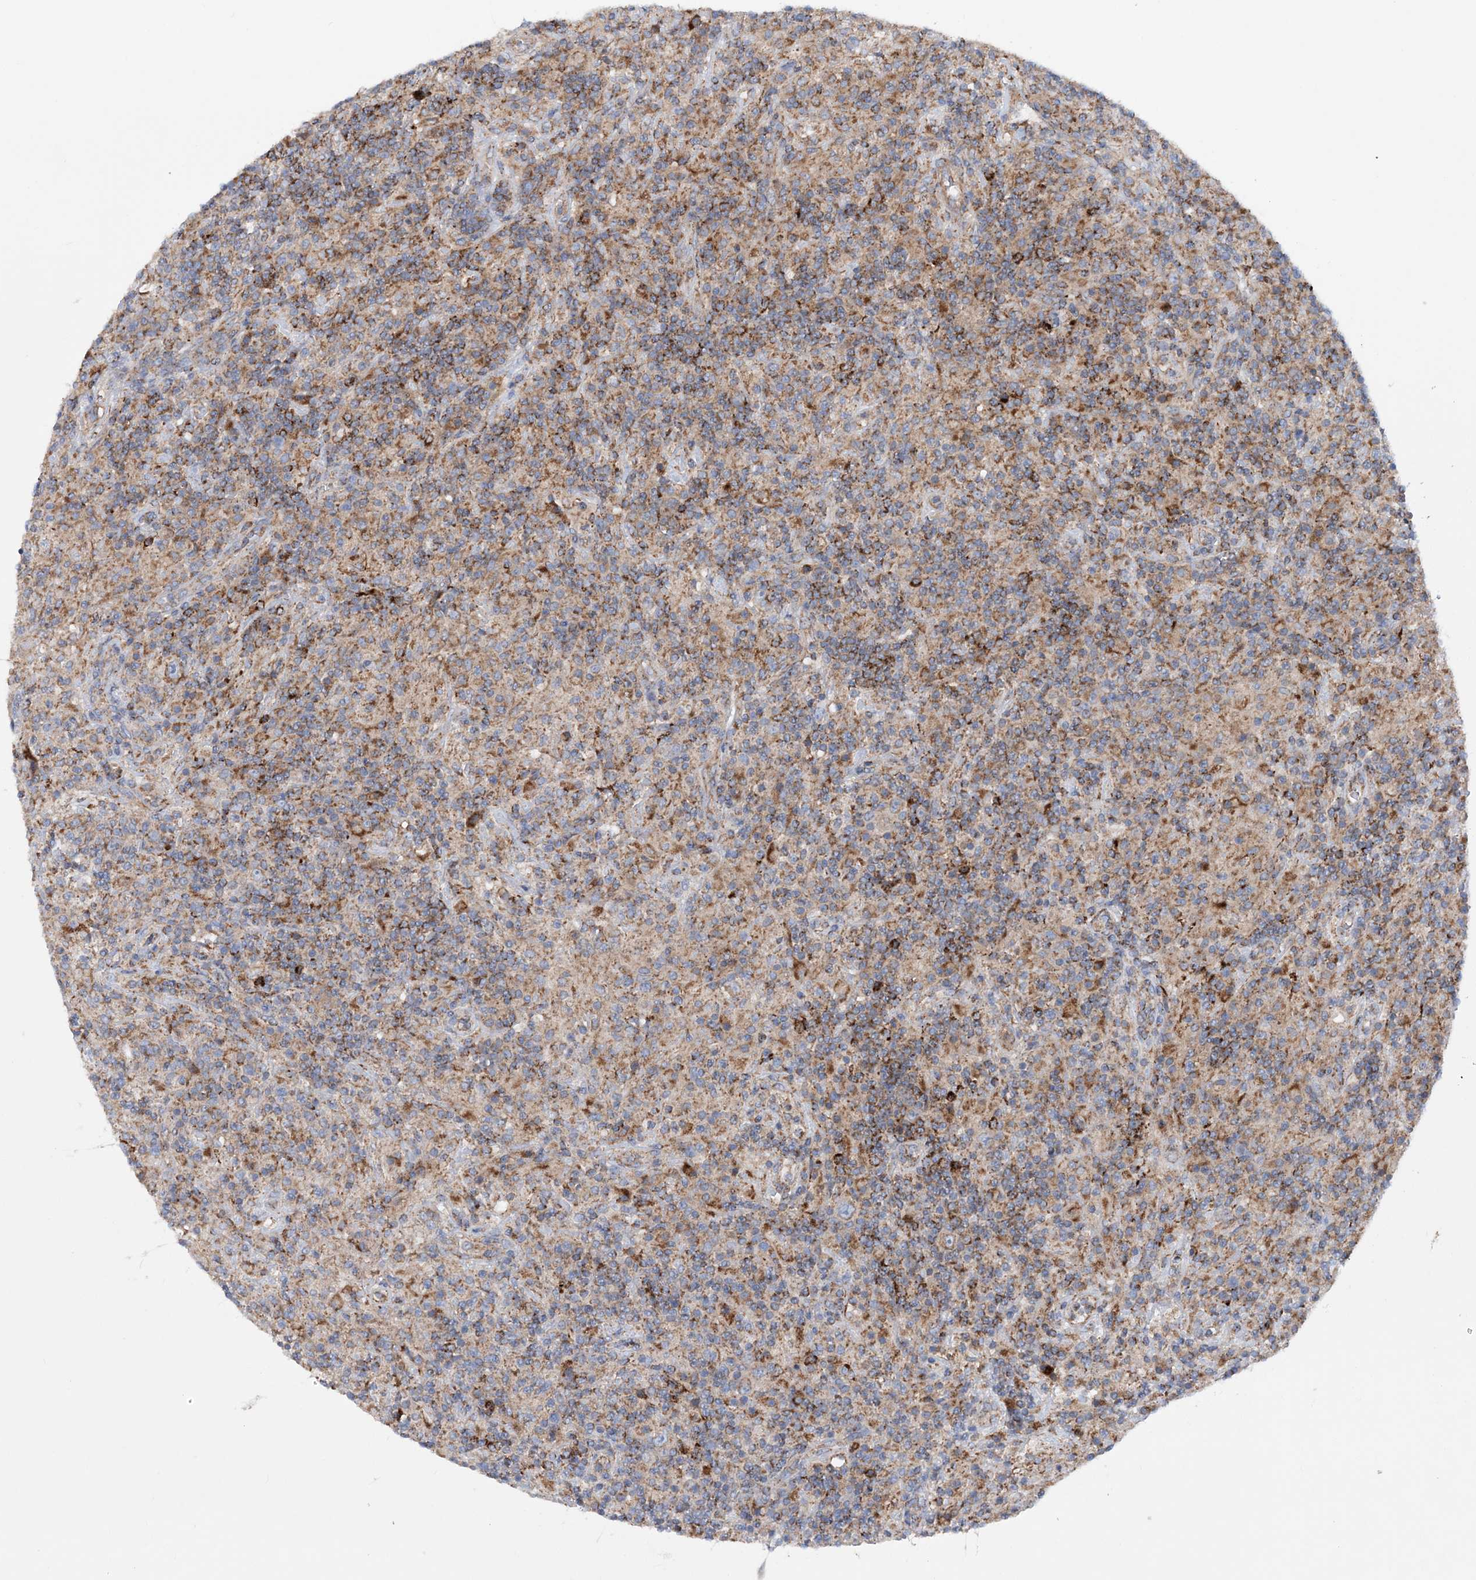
{"staining": {"intensity": "moderate", "quantity": "<25%", "location": "cytoplasmic/membranous"}, "tissue": "lymphoma", "cell_type": "Tumor cells", "image_type": "cancer", "snomed": [{"axis": "morphology", "description": "Hodgkin's disease, NOS"}, {"axis": "topography", "description": "Lymph node"}], "caption": "Moderate cytoplasmic/membranous protein expression is appreciated in approximately <25% of tumor cells in Hodgkin's disease.", "gene": "NGLY1", "patient": {"sex": "male", "age": 70}}